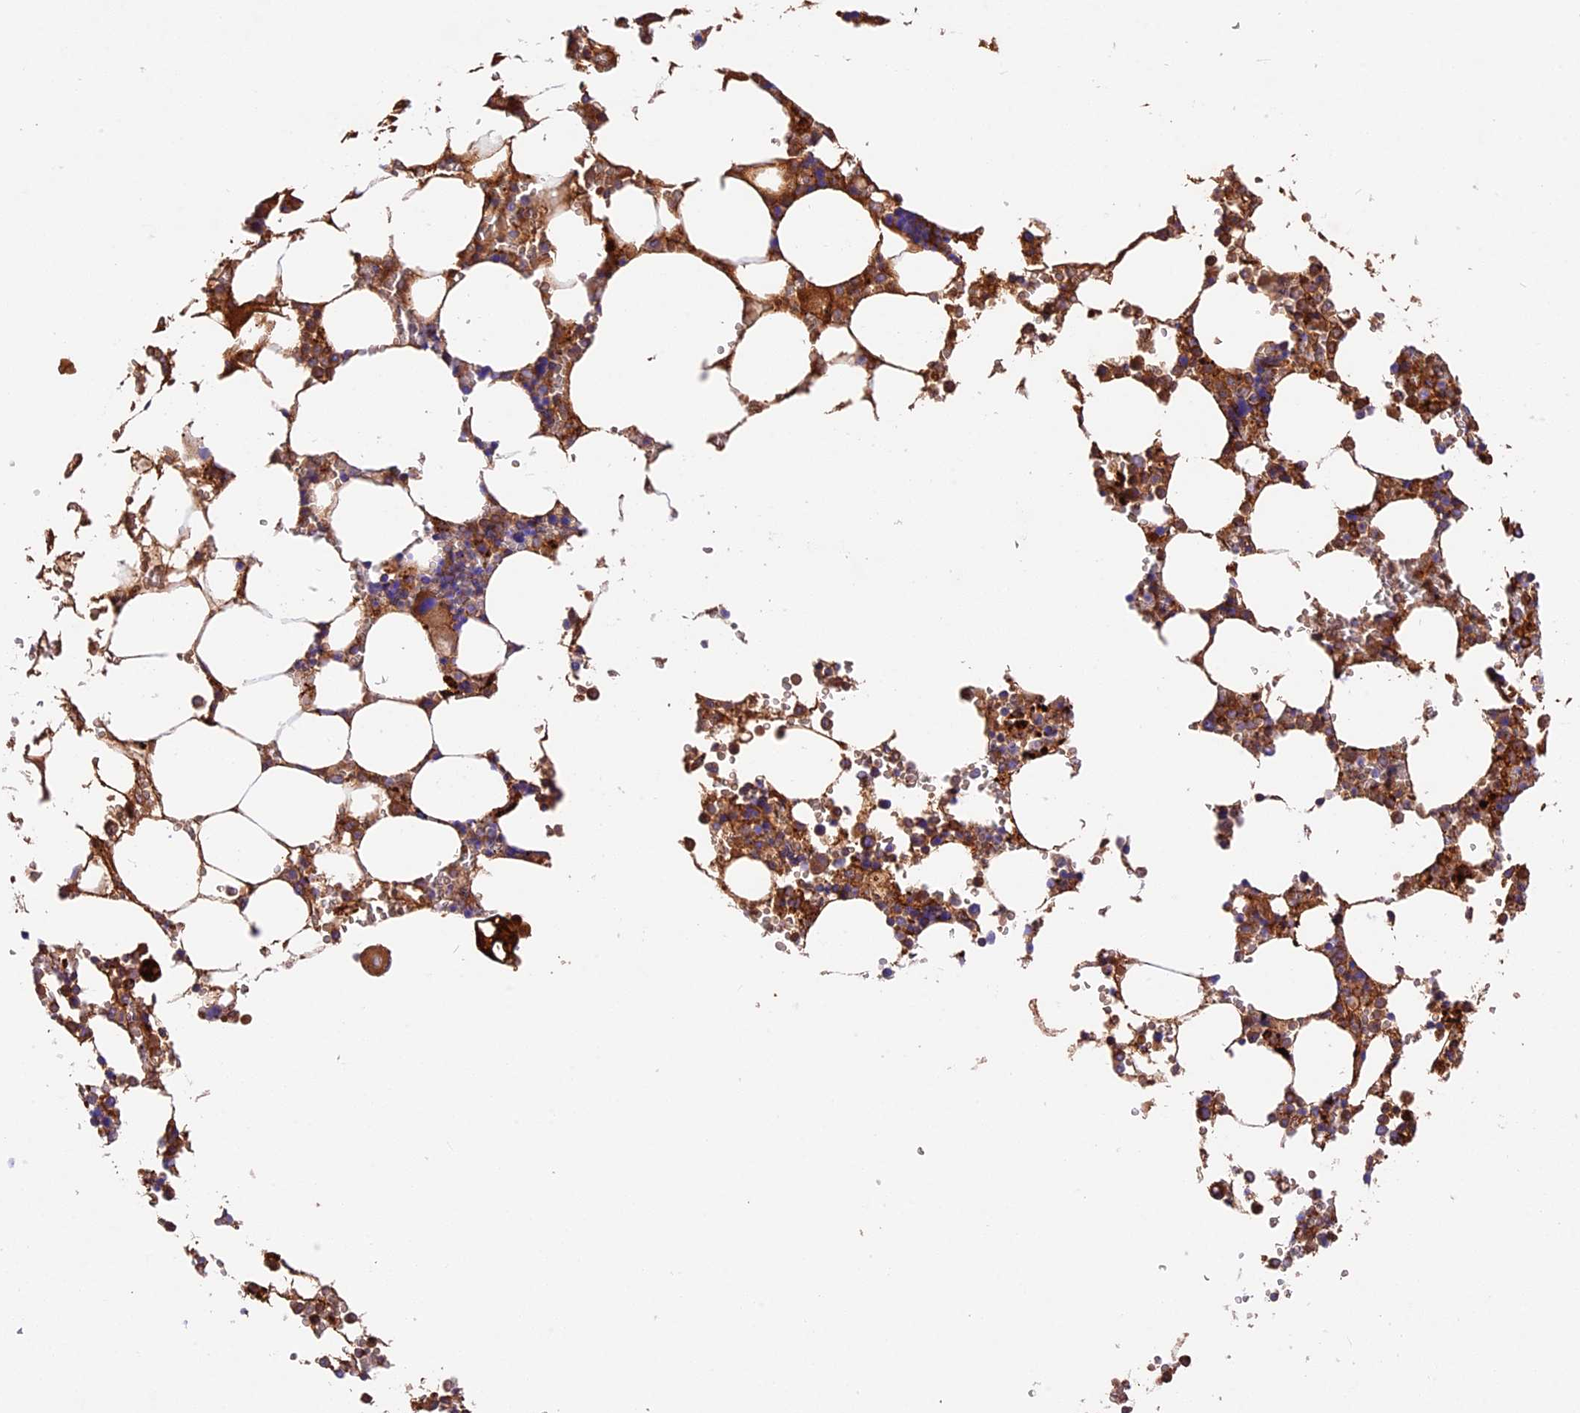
{"staining": {"intensity": "strong", "quantity": "25%-75%", "location": "cytoplasmic/membranous"}, "tissue": "bone marrow", "cell_type": "Hematopoietic cells", "image_type": "normal", "snomed": [{"axis": "morphology", "description": "Normal tissue, NOS"}, {"axis": "topography", "description": "Bone marrow"}], "caption": "Immunohistochemical staining of normal human bone marrow exhibits high levels of strong cytoplasmic/membranous staining in about 25%-75% of hematopoietic cells. Using DAB (3,3'-diaminobenzidine) (brown) and hematoxylin (blue) stains, captured at high magnification using brightfield microscopy.", "gene": "PSG11", "patient": {"sex": "male", "age": 64}}